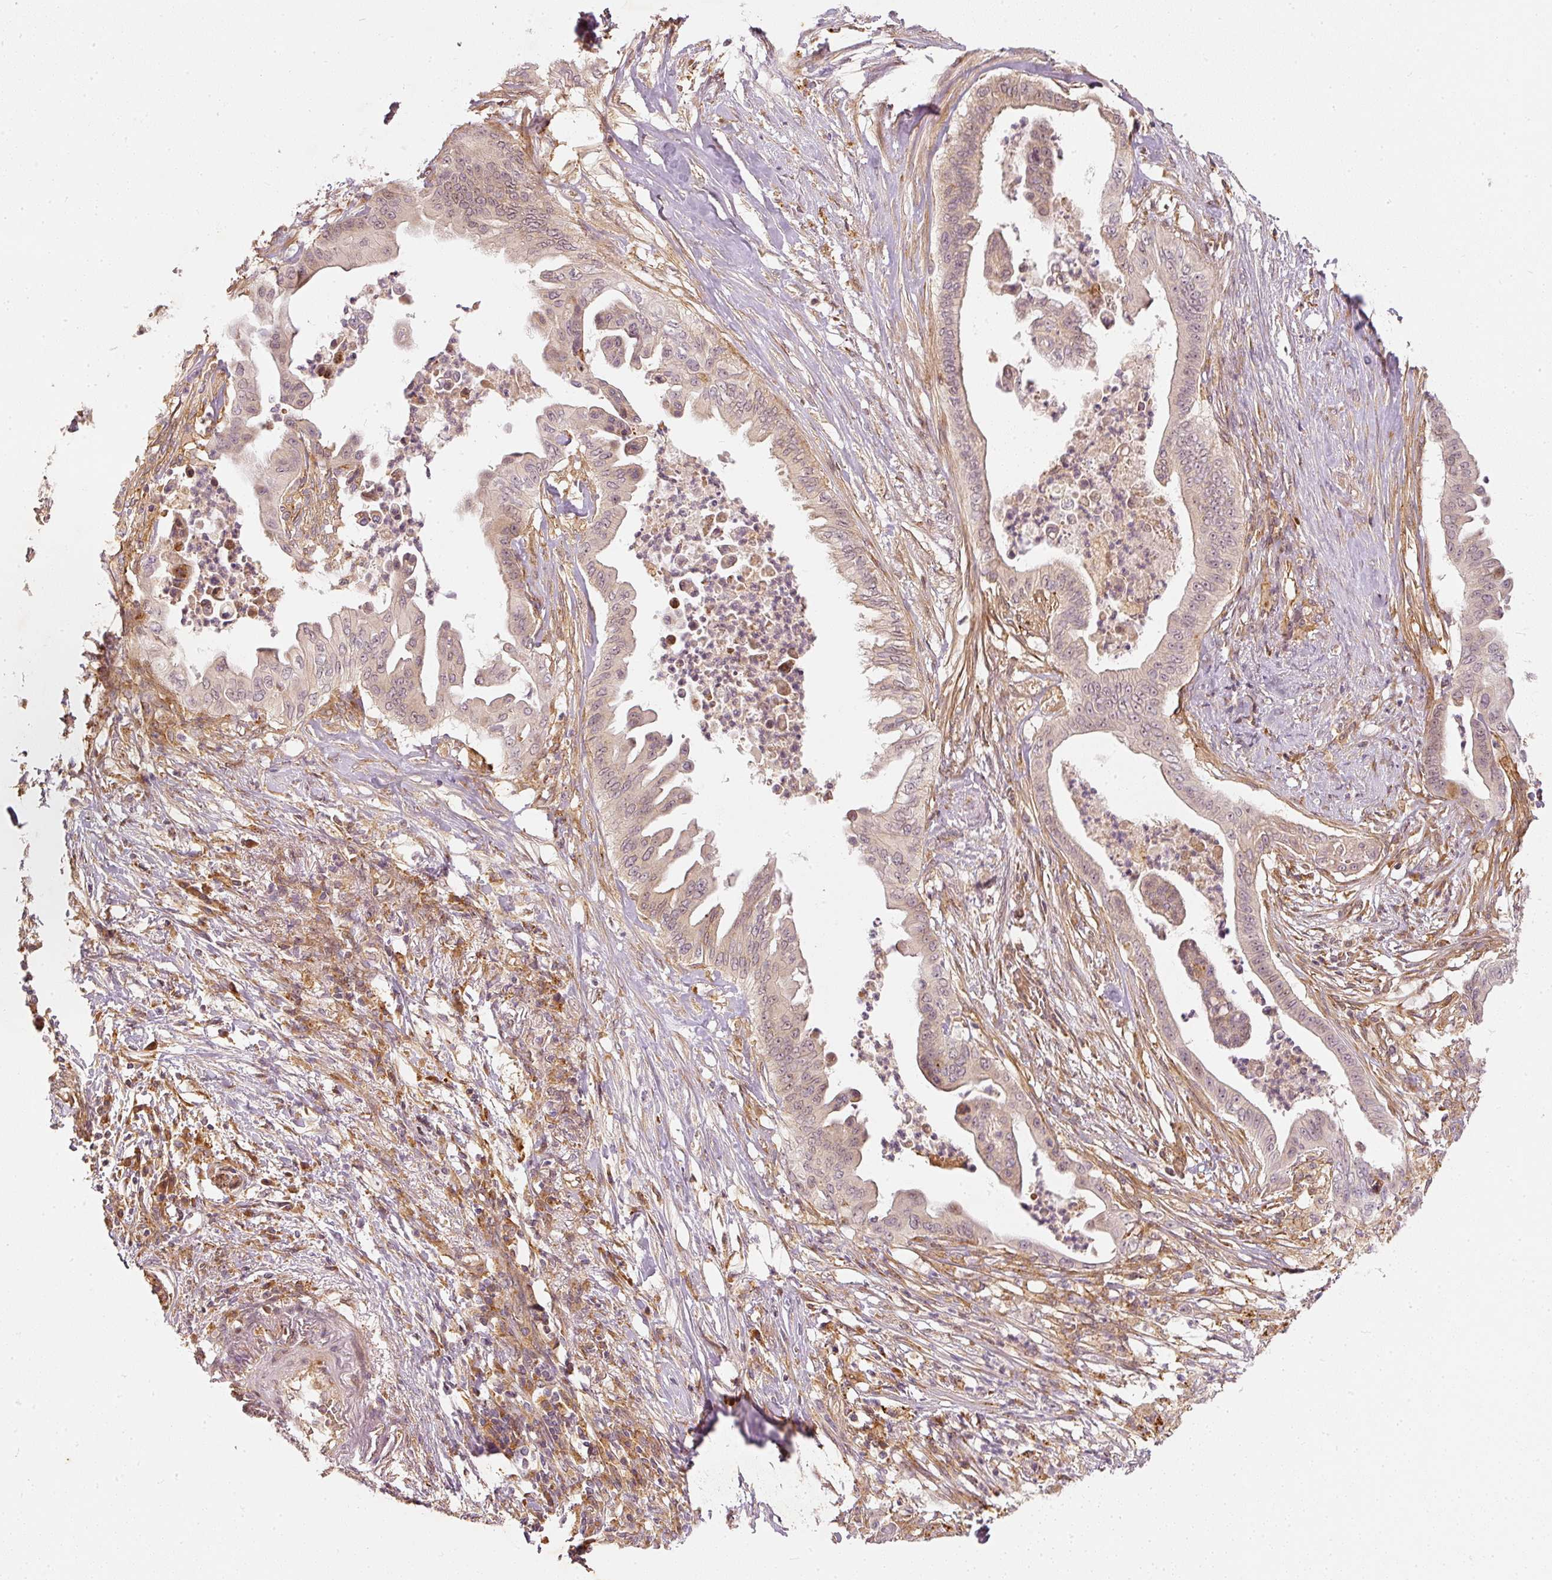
{"staining": {"intensity": "negative", "quantity": "none", "location": "none"}, "tissue": "pancreatic cancer", "cell_type": "Tumor cells", "image_type": "cancer", "snomed": [{"axis": "morphology", "description": "Adenocarcinoma, NOS"}, {"axis": "topography", "description": "Pancreas"}], "caption": "The photomicrograph exhibits no significant expression in tumor cells of pancreatic cancer. The staining was performed using DAB (3,3'-diaminobenzidine) to visualize the protein expression in brown, while the nuclei were stained in blue with hematoxylin (Magnification: 20x).", "gene": "ZNF580", "patient": {"sex": "male", "age": 58}}